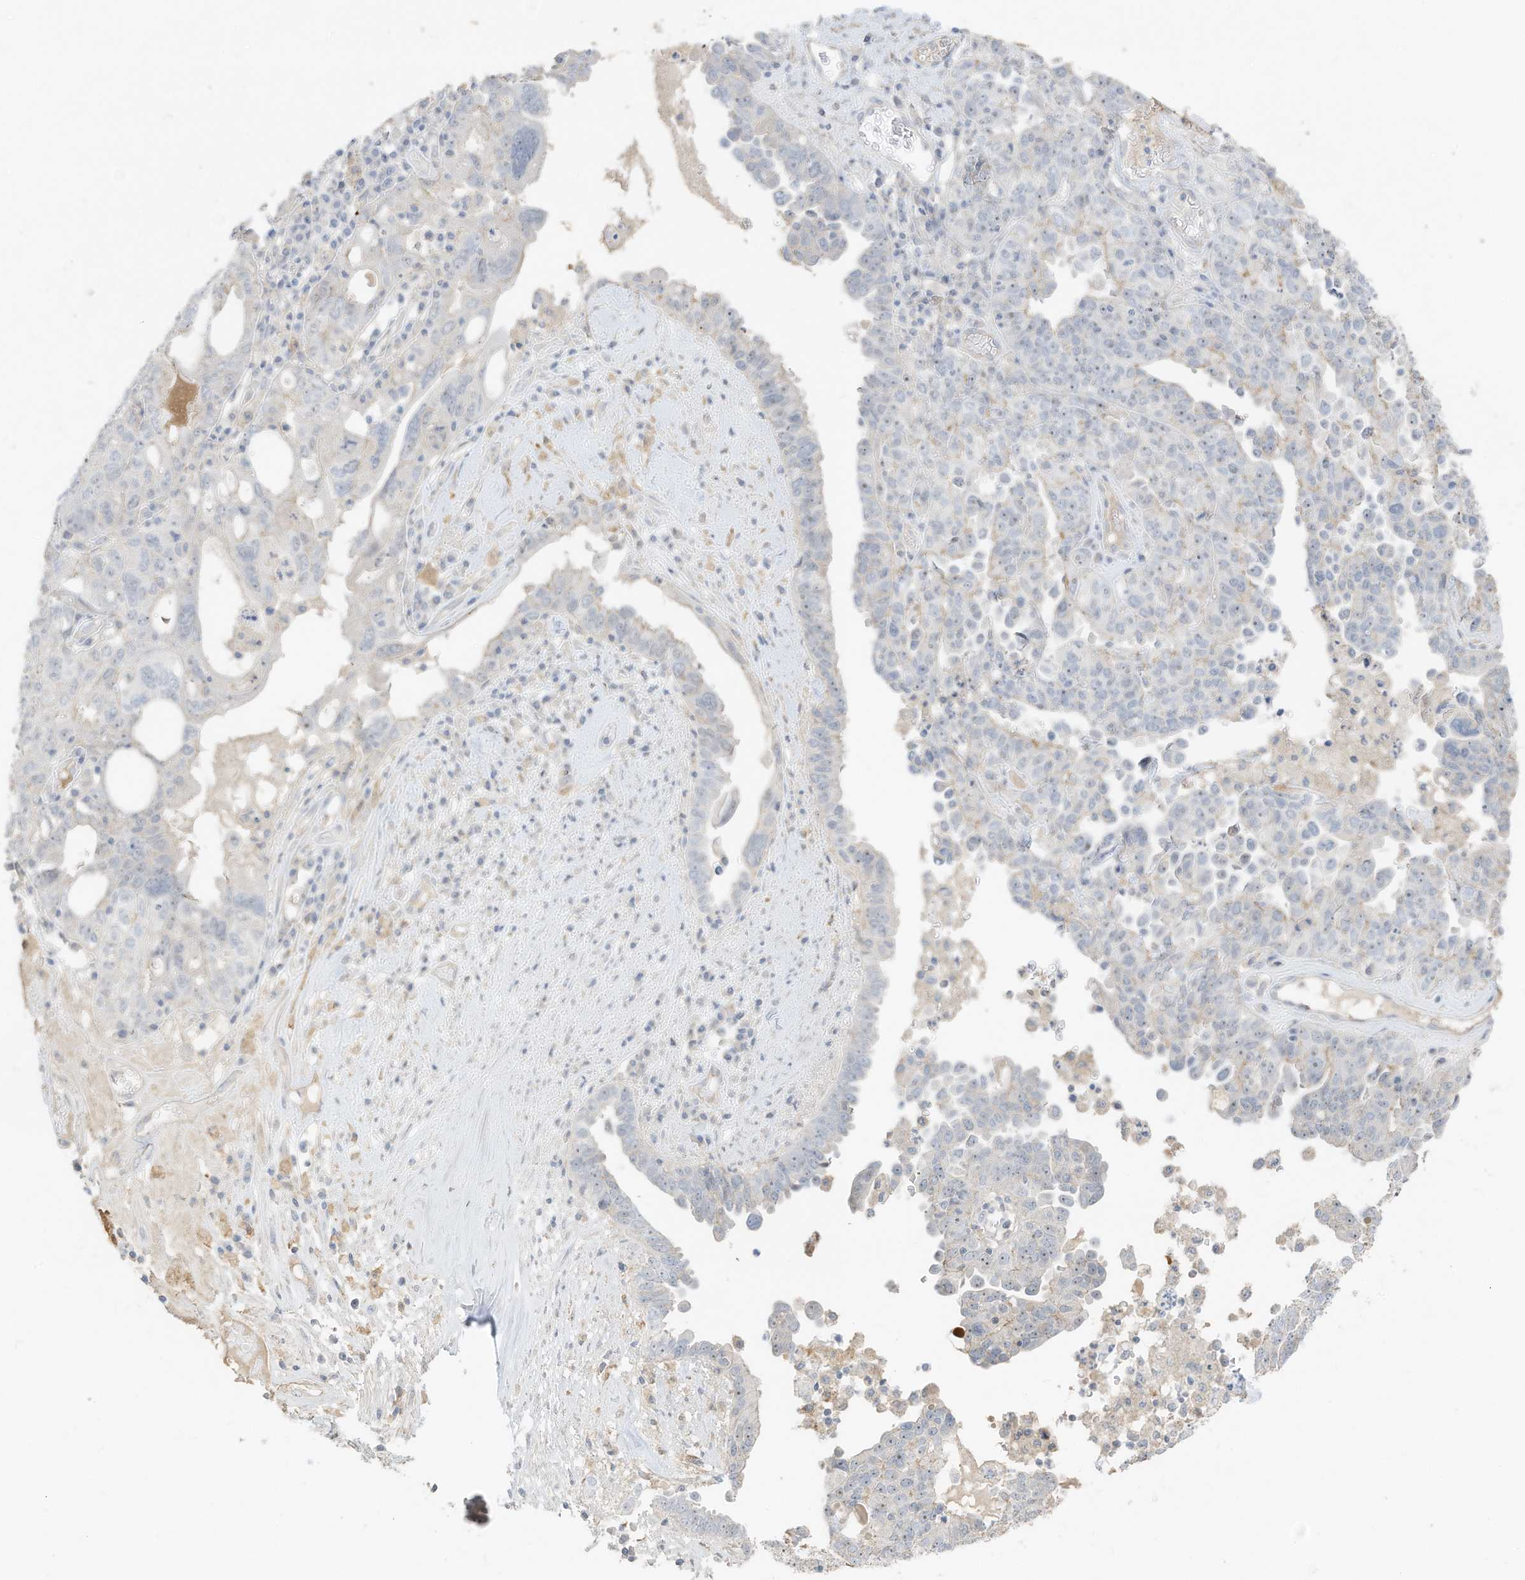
{"staining": {"intensity": "negative", "quantity": "none", "location": "none"}, "tissue": "ovarian cancer", "cell_type": "Tumor cells", "image_type": "cancer", "snomed": [{"axis": "morphology", "description": "Carcinoma, endometroid"}, {"axis": "topography", "description": "Ovary"}], "caption": "Immunohistochemical staining of endometroid carcinoma (ovarian) demonstrates no significant expression in tumor cells. The staining is performed using DAB brown chromogen with nuclei counter-stained in using hematoxylin.", "gene": "ZBTB41", "patient": {"sex": "female", "age": 62}}